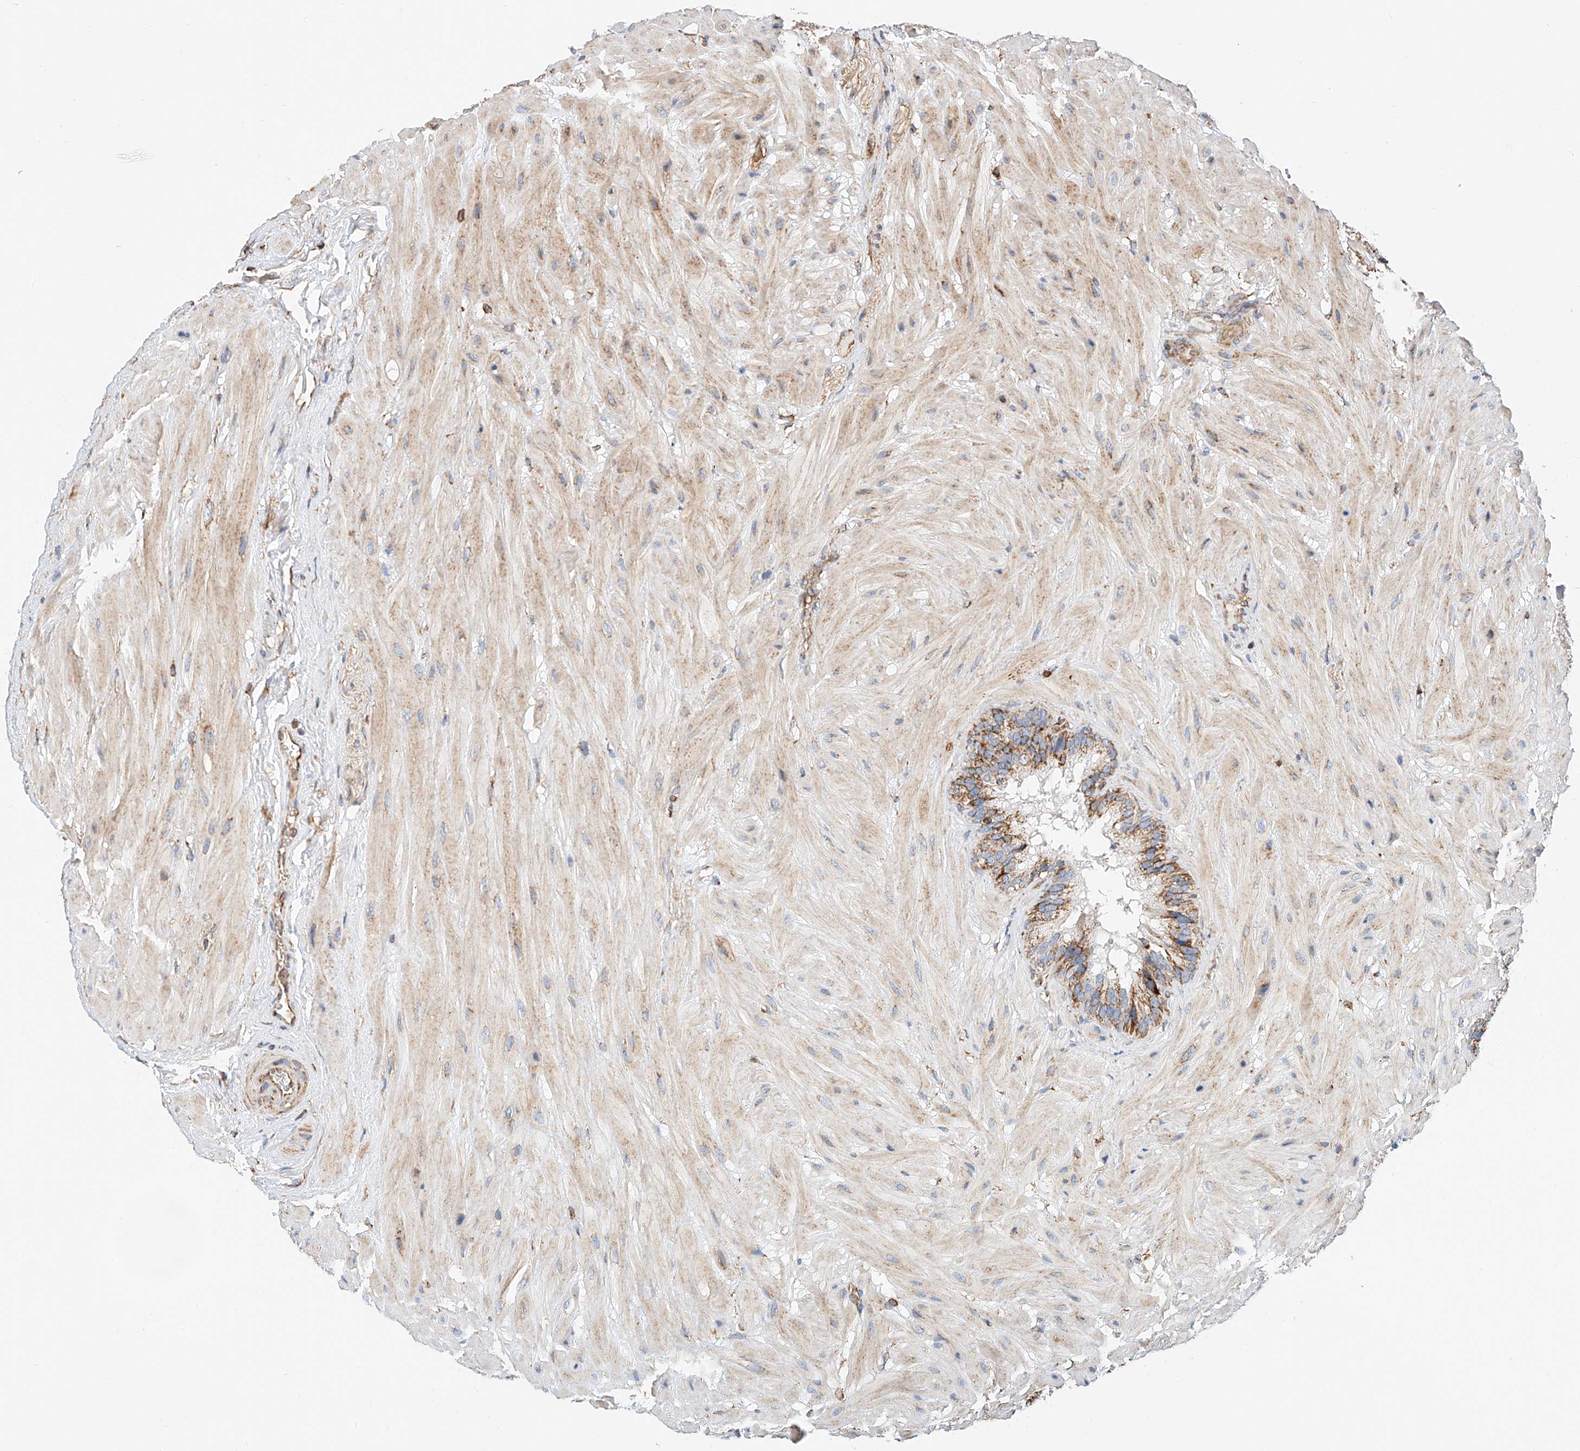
{"staining": {"intensity": "moderate", "quantity": ">75%", "location": "cytoplasmic/membranous"}, "tissue": "seminal vesicle", "cell_type": "Glandular cells", "image_type": "normal", "snomed": [{"axis": "morphology", "description": "Normal tissue, NOS"}, {"axis": "topography", "description": "Prostate"}, {"axis": "topography", "description": "Seminal veicle"}], "caption": "This histopathology image demonstrates benign seminal vesicle stained with immunohistochemistry to label a protein in brown. The cytoplasmic/membranous of glandular cells show moderate positivity for the protein. Nuclei are counter-stained blue.", "gene": "NDUFV3", "patient": {"sex": "male", "age": 68}}